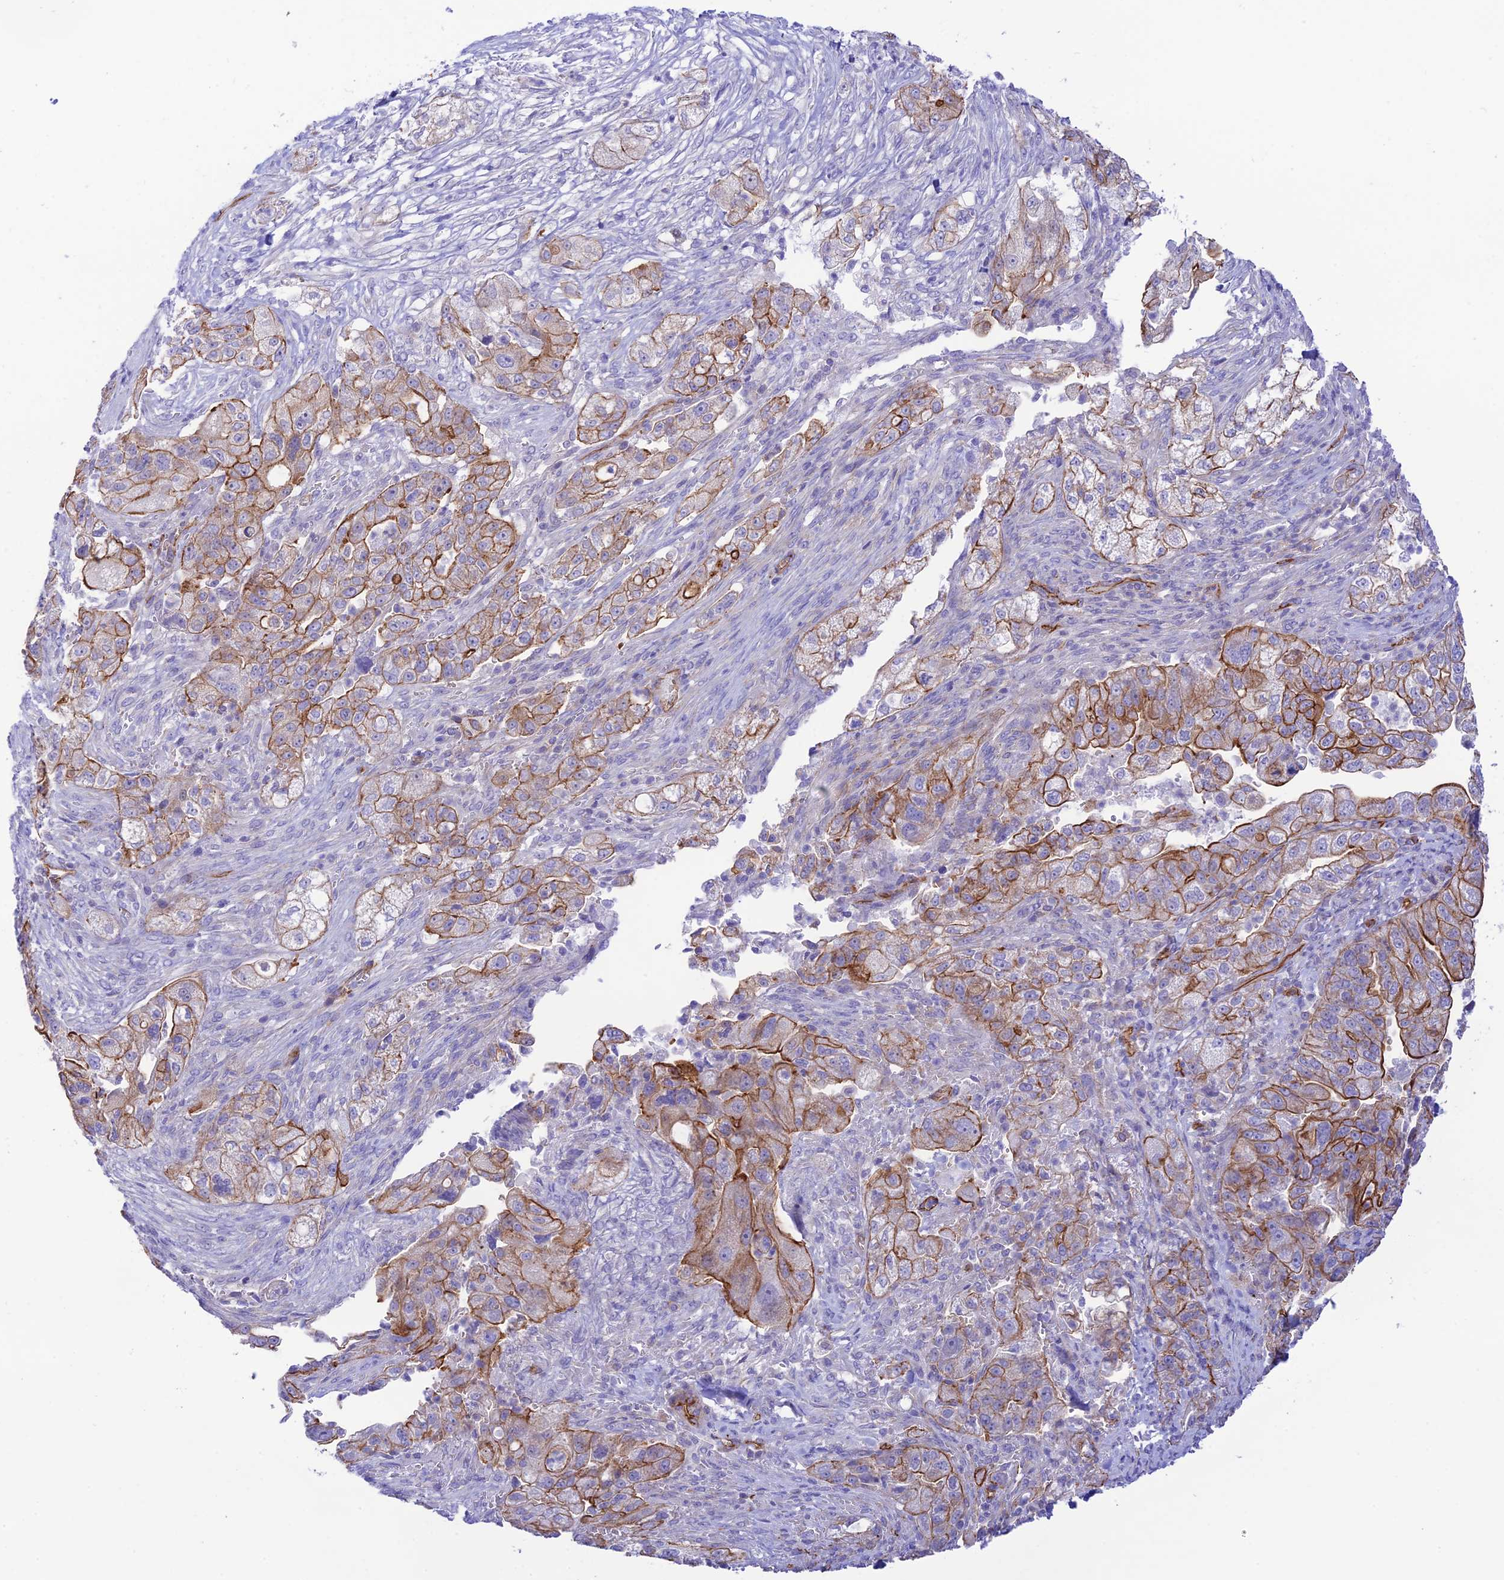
{"staining": {"intensity": "moderate", "quantity": "25%-75%", "location": "cytoplasmic/membranous"}, "tissue": "pancreatic cancer", "cell_type": "Tumor cells", "image_type": "cancer", "snomed": [{"axis": "morphology", "description": "Adenocarcinoma, NOS"}, {"axis": "topography", "description": "Pancreas"}], "caption": "The immunohistochemical stain highlights moderate cytoplasmic/membranous positivity in tumor cells of pancreatic cancer (adenocarcinoma) tissue.", "gene": "YPEL5", "patient": {"sex": "female", "age": 78}}